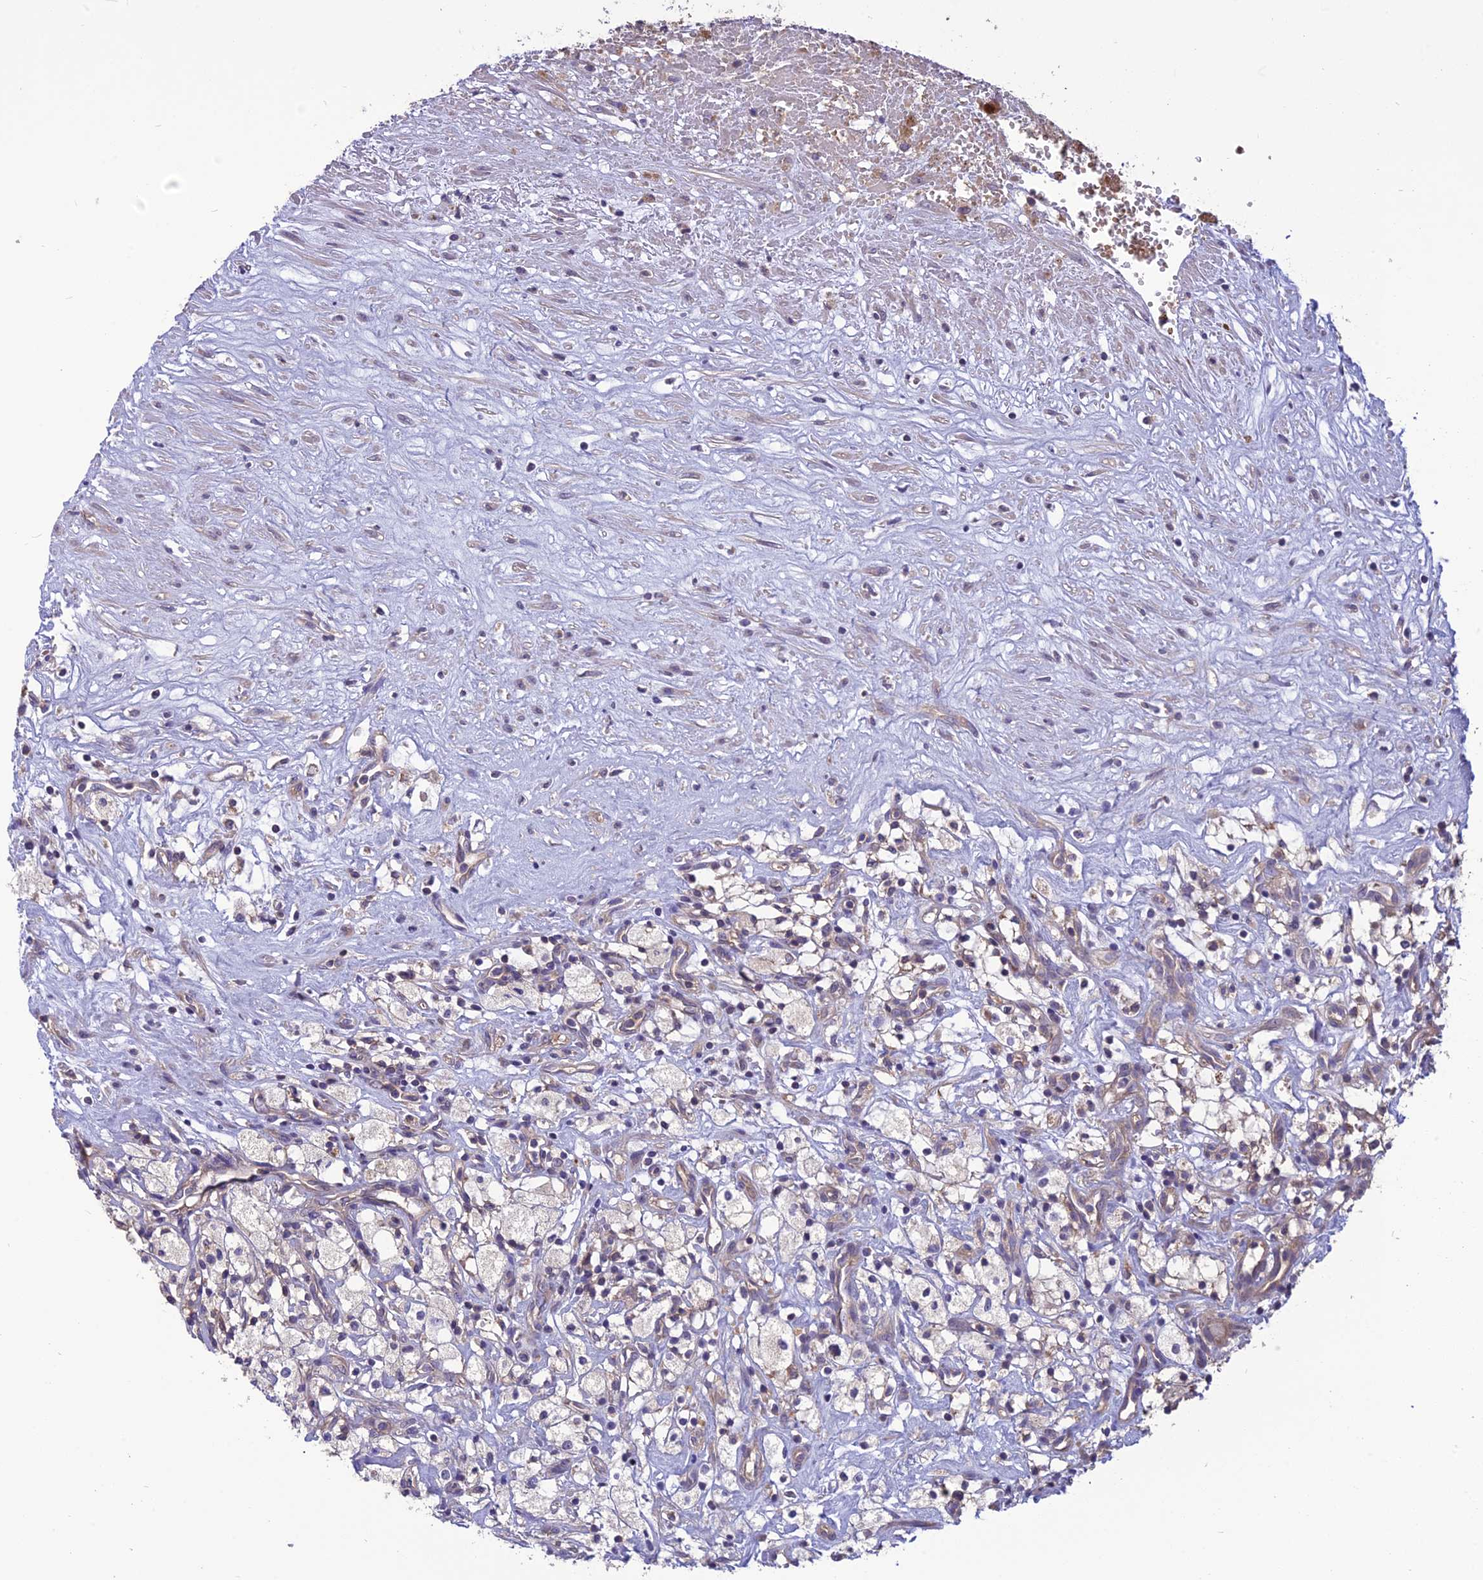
{"staining": {"intensity": "weak", "quantity": "<25%", "location": "cytoplasmic/membranous"}, "tissue": "renal cancer", "cell_type": "Tumor cells", "image_type": "cancer", "snomed": [{"axis": "morphology", "description": "Adenocarcinoma, NOS"}, {"axis": "topography", "description": "Kidney"}], "caption": "Immunohistochemistry image of human renal cancer stained for a protein (brown), which demonstrates no staining in tumor cells.", "gene": "PSMF1", "patient": {"sex": "male", "age": 59}}